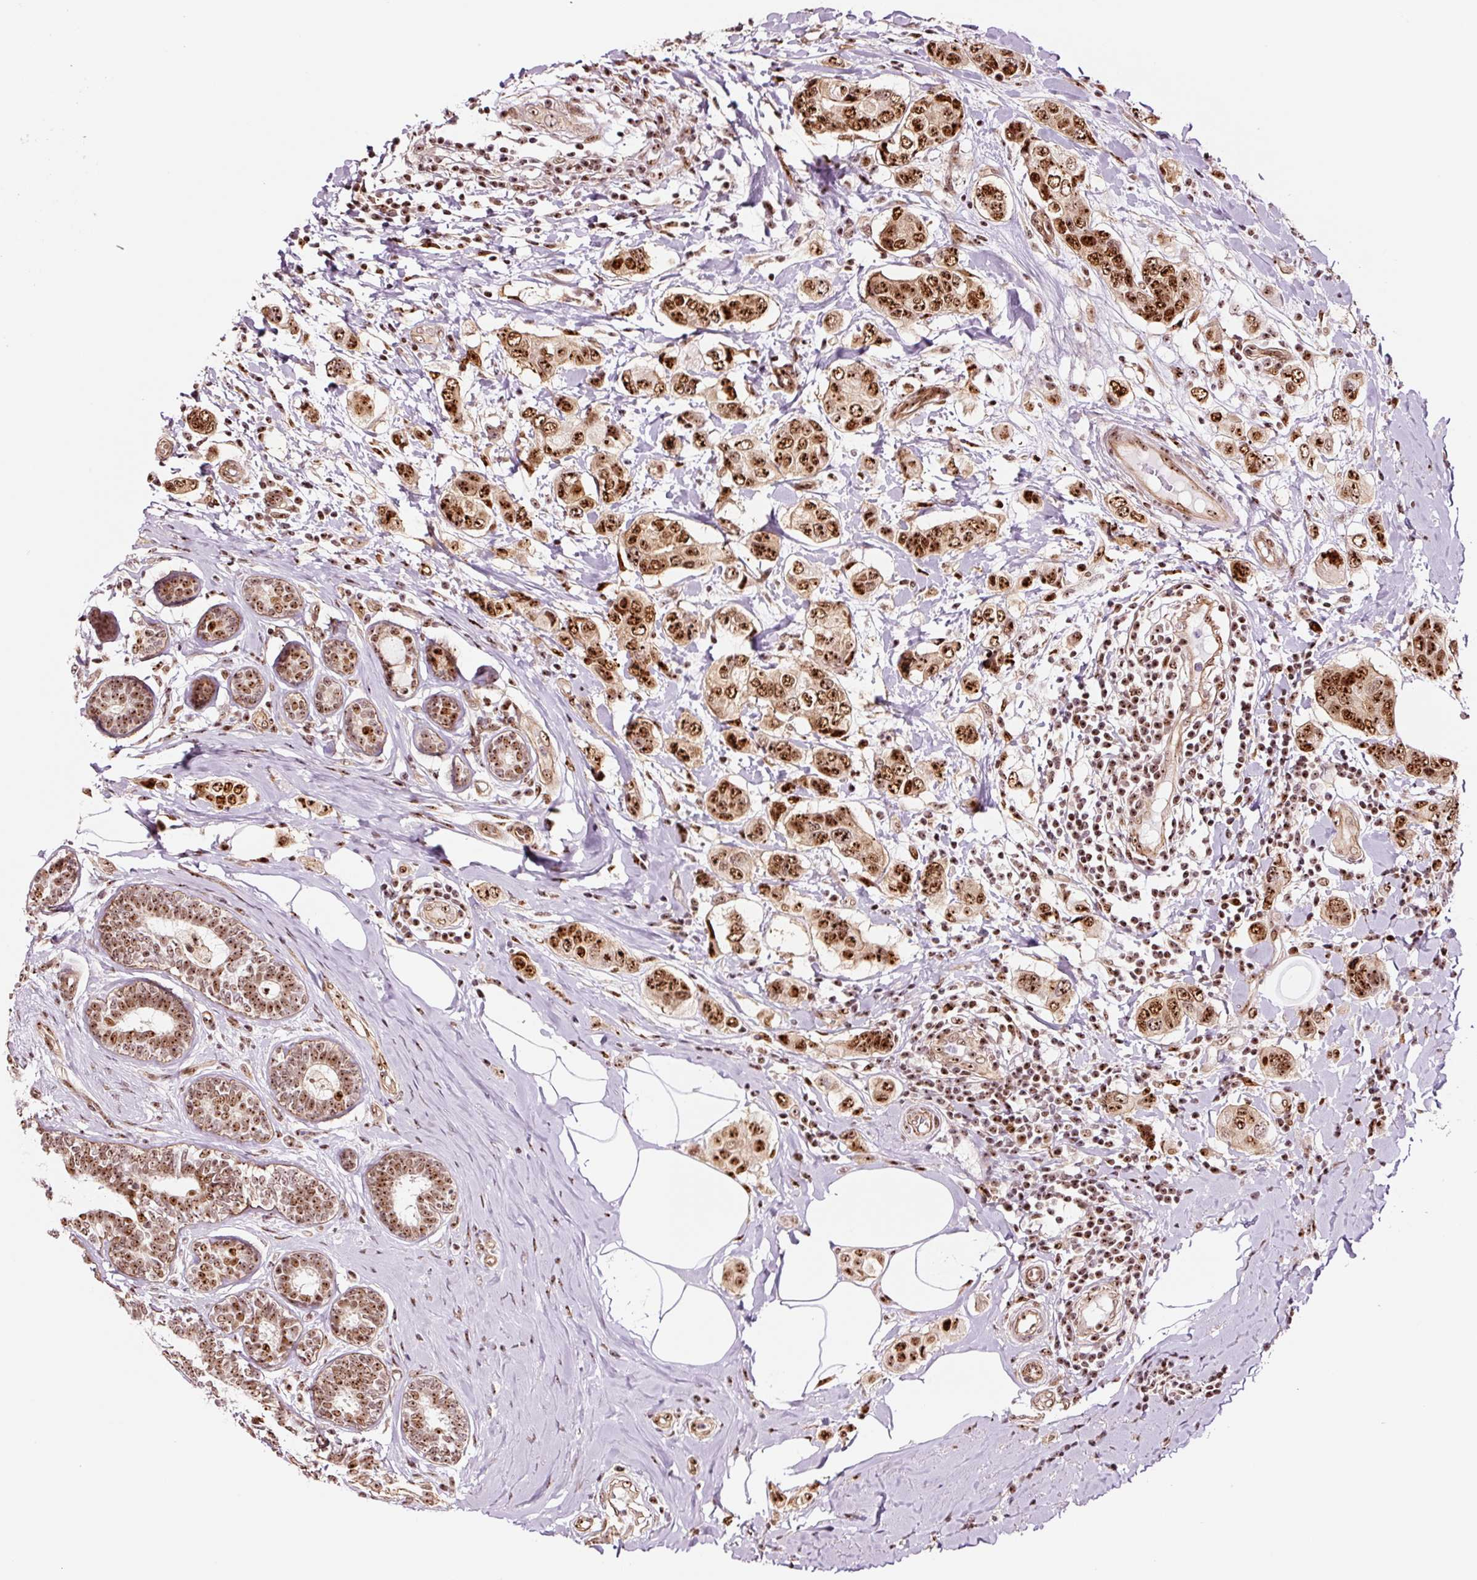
{"staining": {"intensity": "strong", "quantity": ">75%", "location": "nuclear"}, "tissue": "breast cancer", "cell_type": "Tumor cells", "image_type": "cancer", "snomed": [{"axis": "morphology", "description": "Lobular carcinoma"}, {"axis": "topography", "description": "Breast"}], "caption": "Protein expression analysis of human breast cancer (lobular carcinoma) reveals strong nuclear expression in about >75% of tumor cells. The protein is shown in brown color, while the nuclei are stained blue.", "gene": "GNL3", "patient": {"sex": "female", "age": 51}}